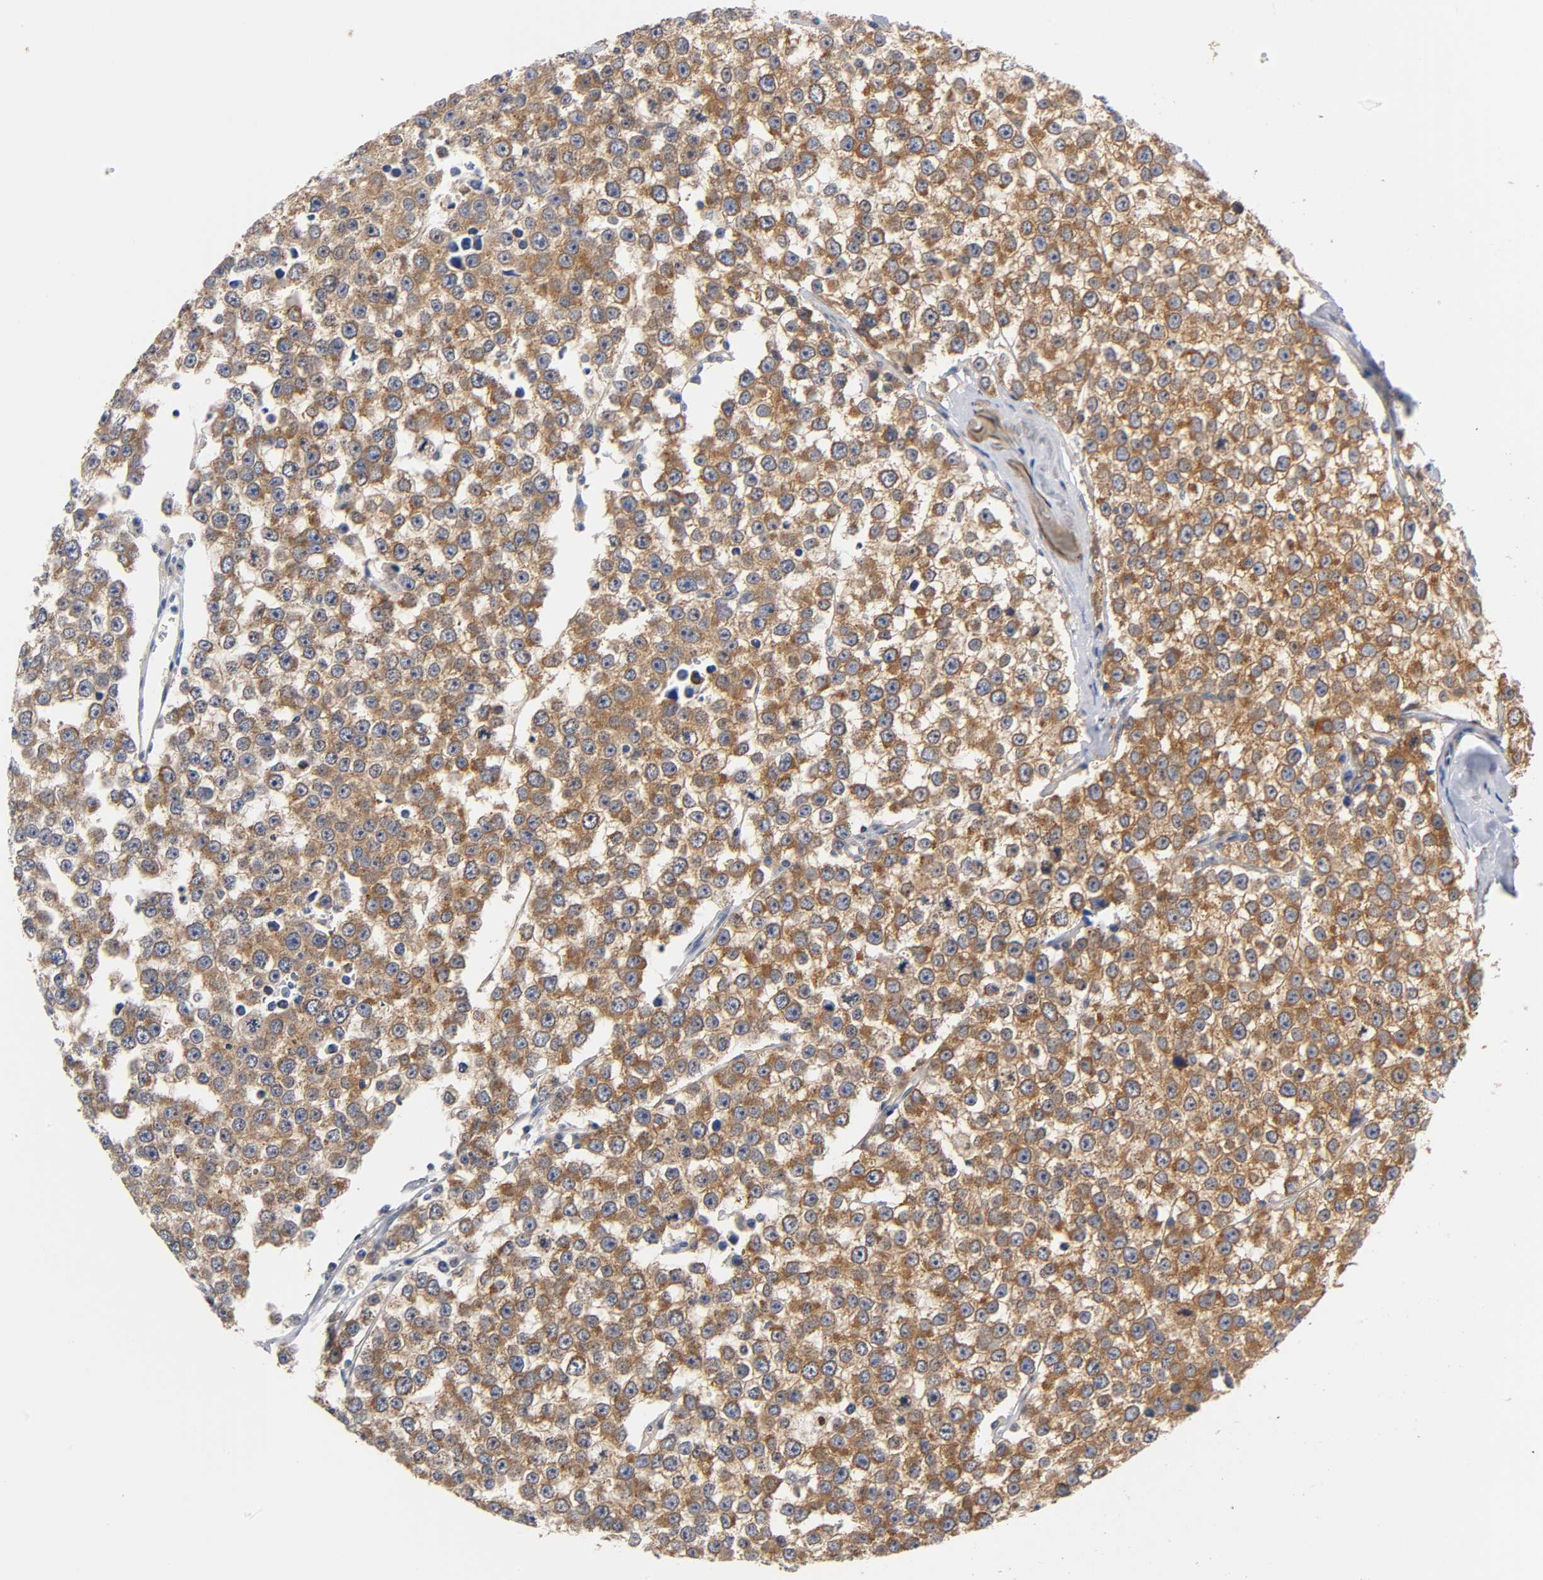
{"staining": {"intensity": "moderate", "quantity": ">75%", "location": "cytoplasmic/membranous"}, "tissue": "testis cancer", "cell_type": "Tumor cells", "image_type": "cancer", "snomed": [{"axis": "morphology", "description": "Seminoma, NOS"}, {"axis": "morphology", "description": "Carcinoma, Embryonal, NOS"}, {"axis": "topography", "description": "Testis"}], "caption": "An immunohistochemistry (IHC) micrograph of neoplastic tissue is shown. Protein staining in brown shows moderate cytoplasmic/membranous positivity in testis cancer (embryonal carcinoma) within tumor cells.", "gene": "FYN", "patient": {"sex": "male", "age": 52}}